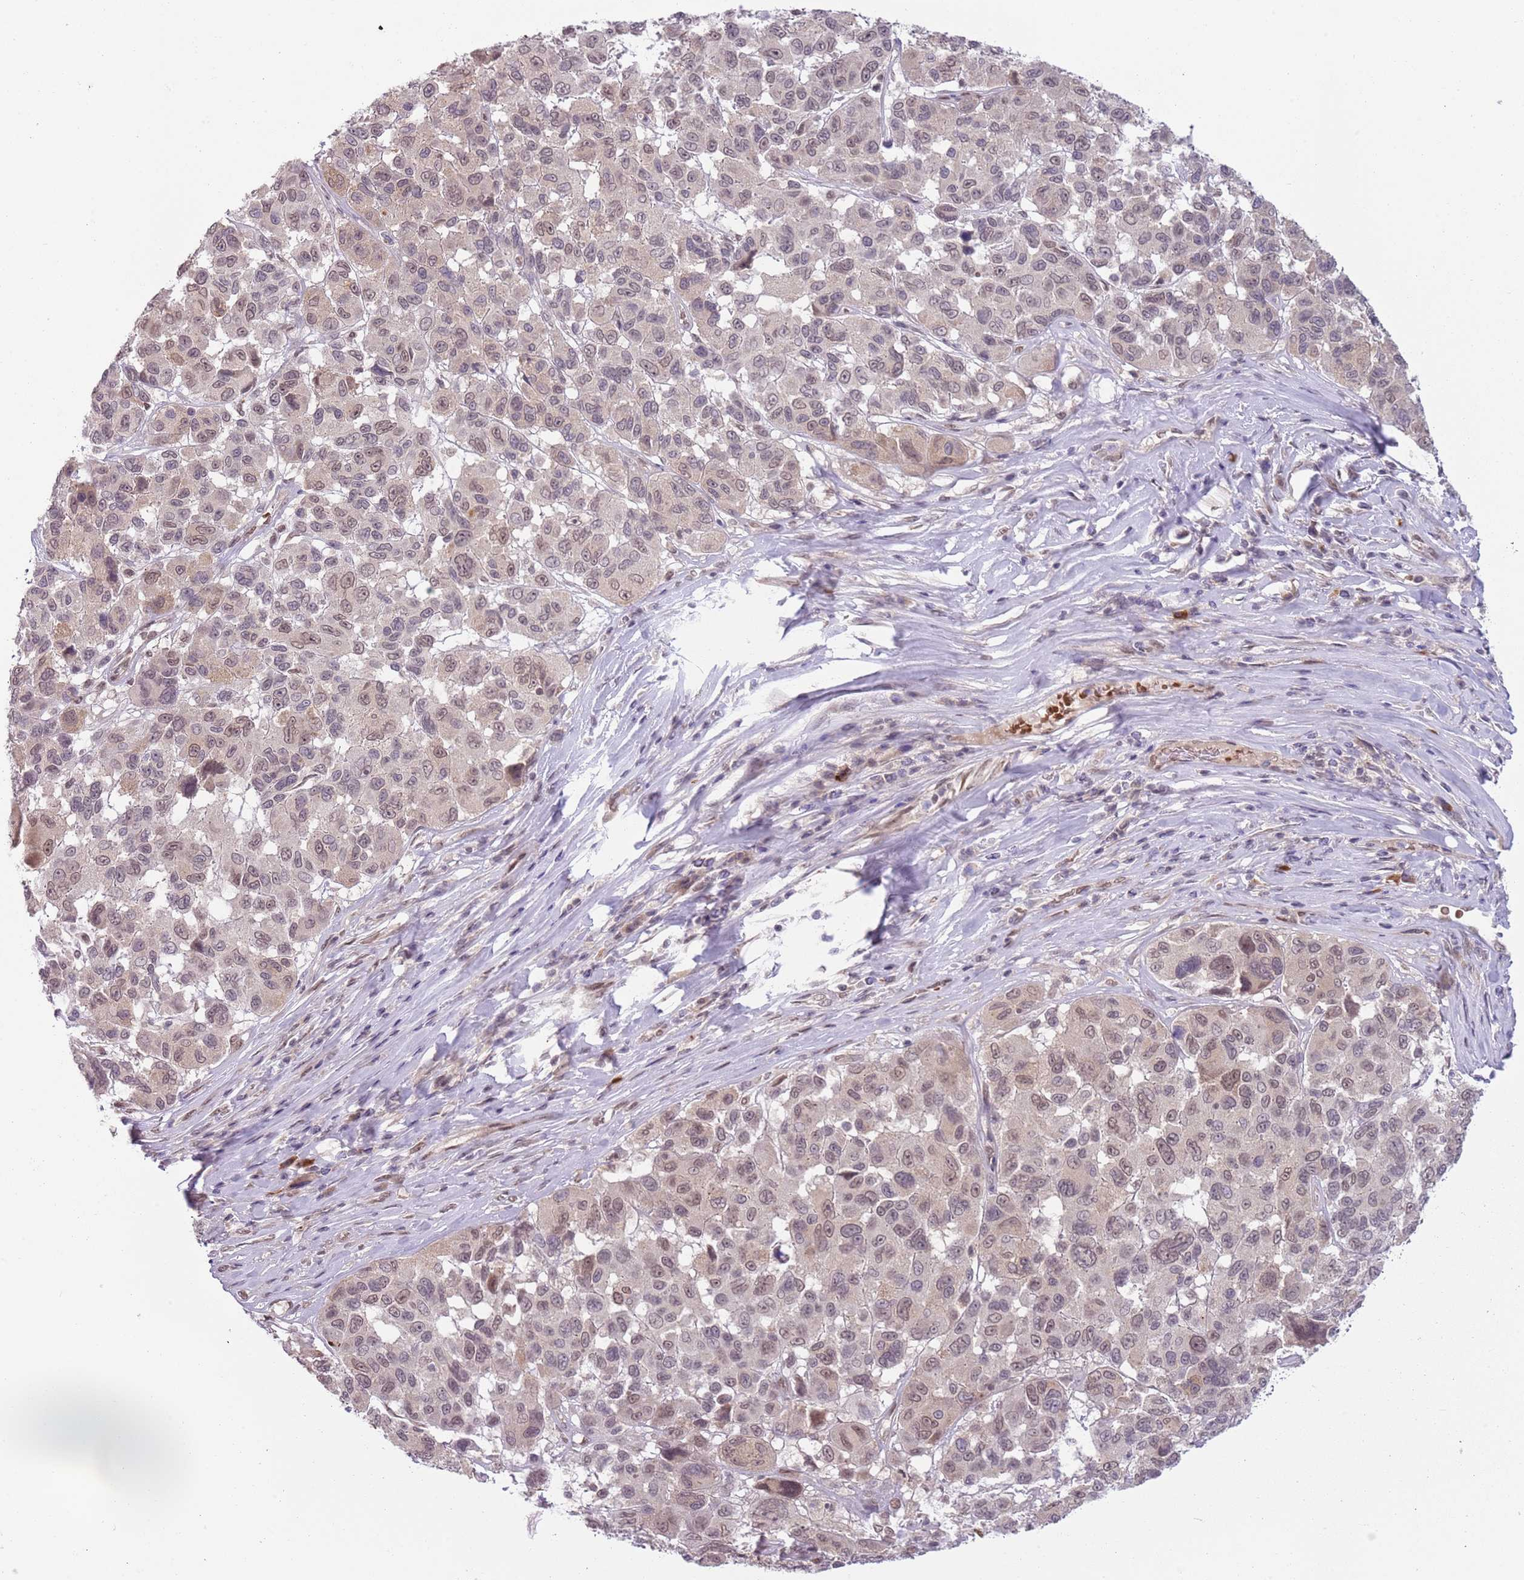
{"staining": {"intensity": "moderate", "quantity": "25%-75%", "location": "nuclear"}, "tissue": "melanoma", "cell_type": "Tumor cells", "image_type": "cancer", "snomed": [{"axis": "morphology", "description": "Malignant melanoma, NOS"}, {"axis": "topography", "description": "Skin"}], "caption": "High-power microscopy captured an IHC photomicrograph of malignant melanoma, revealing moderate nuclear staining in about 25%-75% of tumor cells.", "gene": "TM2D1", "patient": {"sex": "female", "age": 66}}